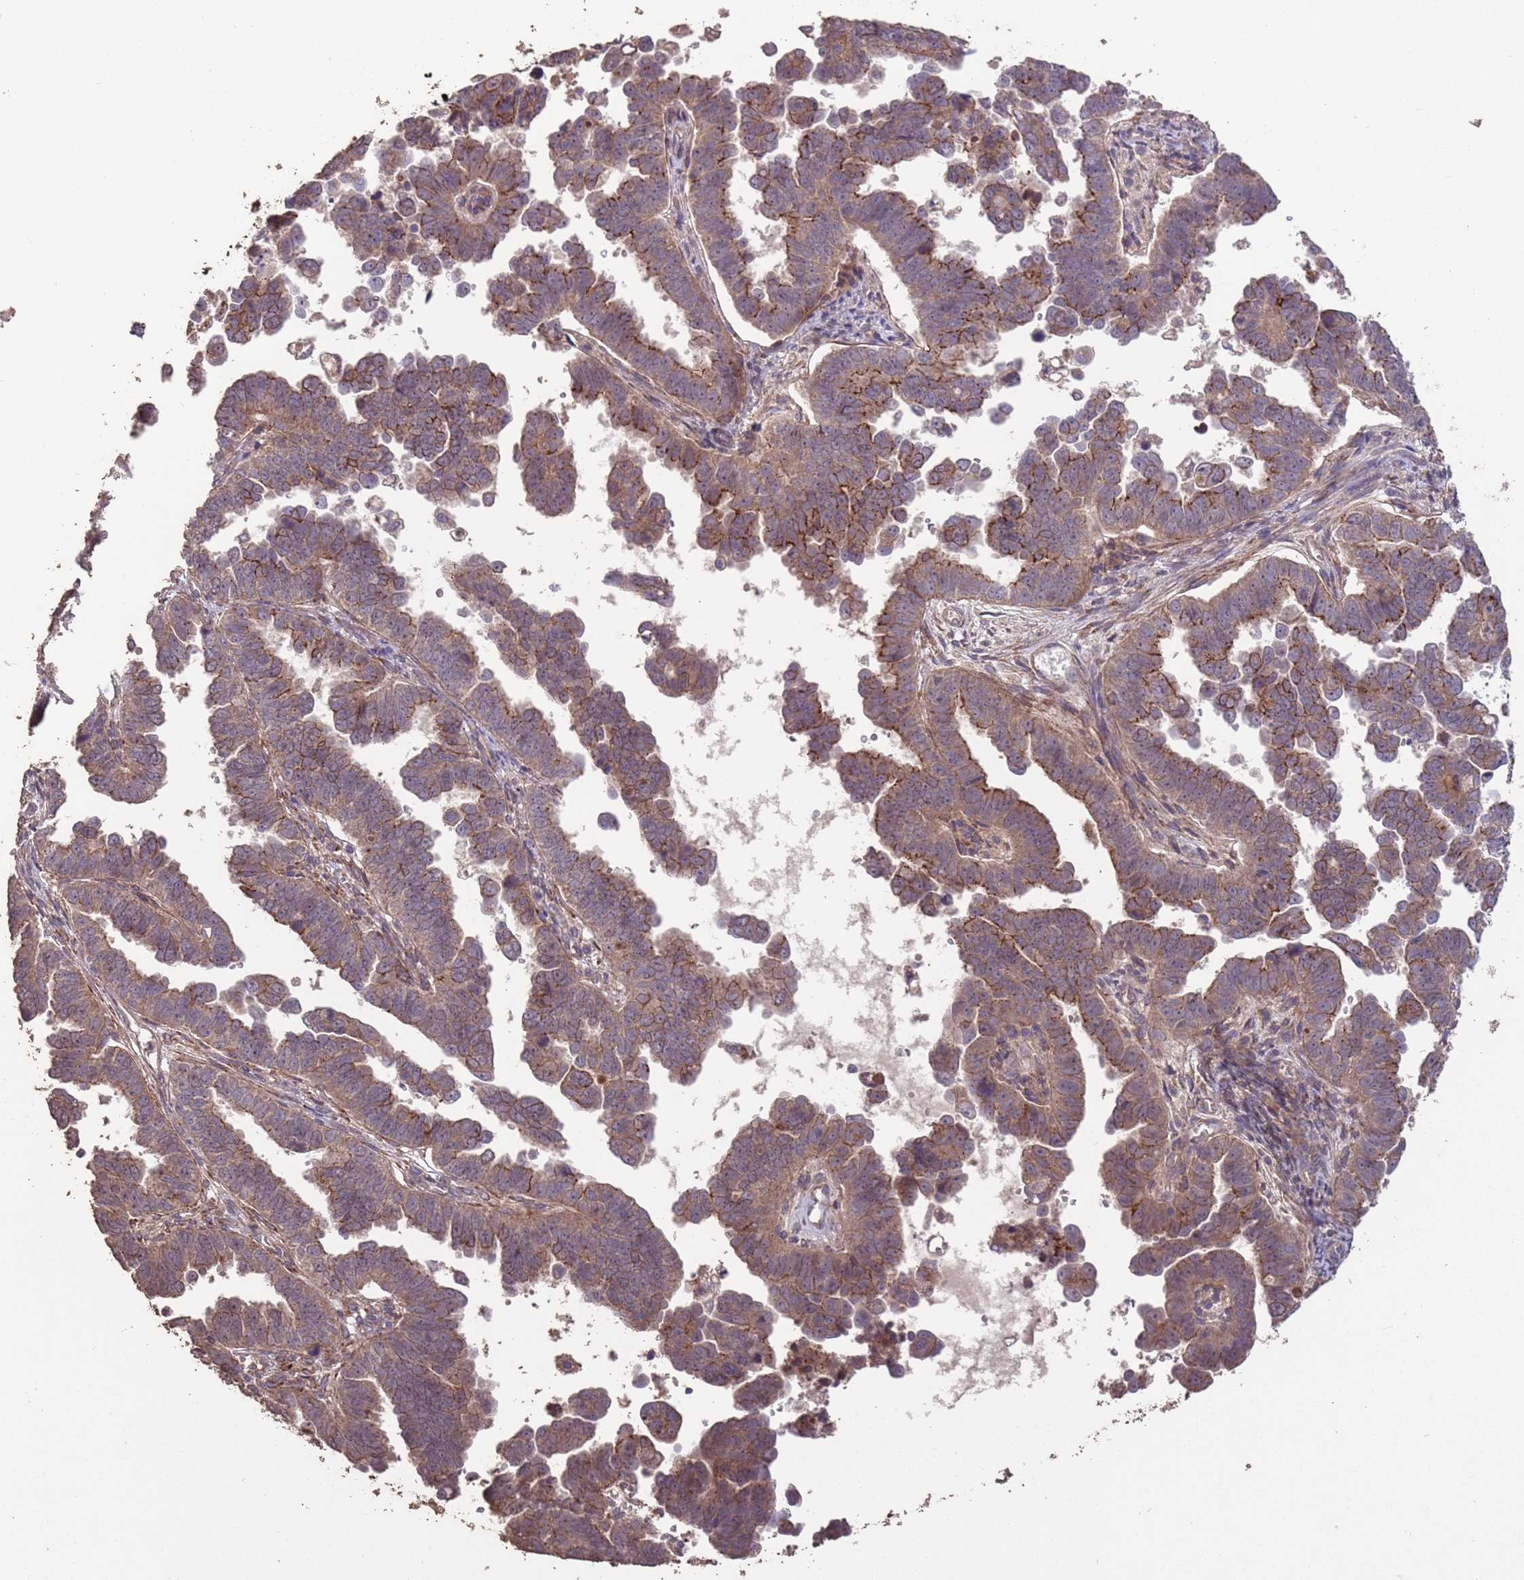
{"staining": {"intensity": "strong", "quantity": "25%-75%", "location": "cytoplasmic/membranous"}, "tissue": "endometrial cancer", "cell_type": "Tumor cells", "image_type": "cancer", "snomed": [{"axis": "morphology", "description": "Adenocarcinoma, NOS"}, {"axis": "topography", "description": "Endometrium"}], "caption": "Approximately 25%-75% of tumor cells in human adenocarcinoma (endometrial) demonstrate strong cytoplasmic/membranous protein positivity as visualized by brown immunohistochemical staining.", "gene": "SLC9B2", "patient": {"sex": "female", "age": 75}}